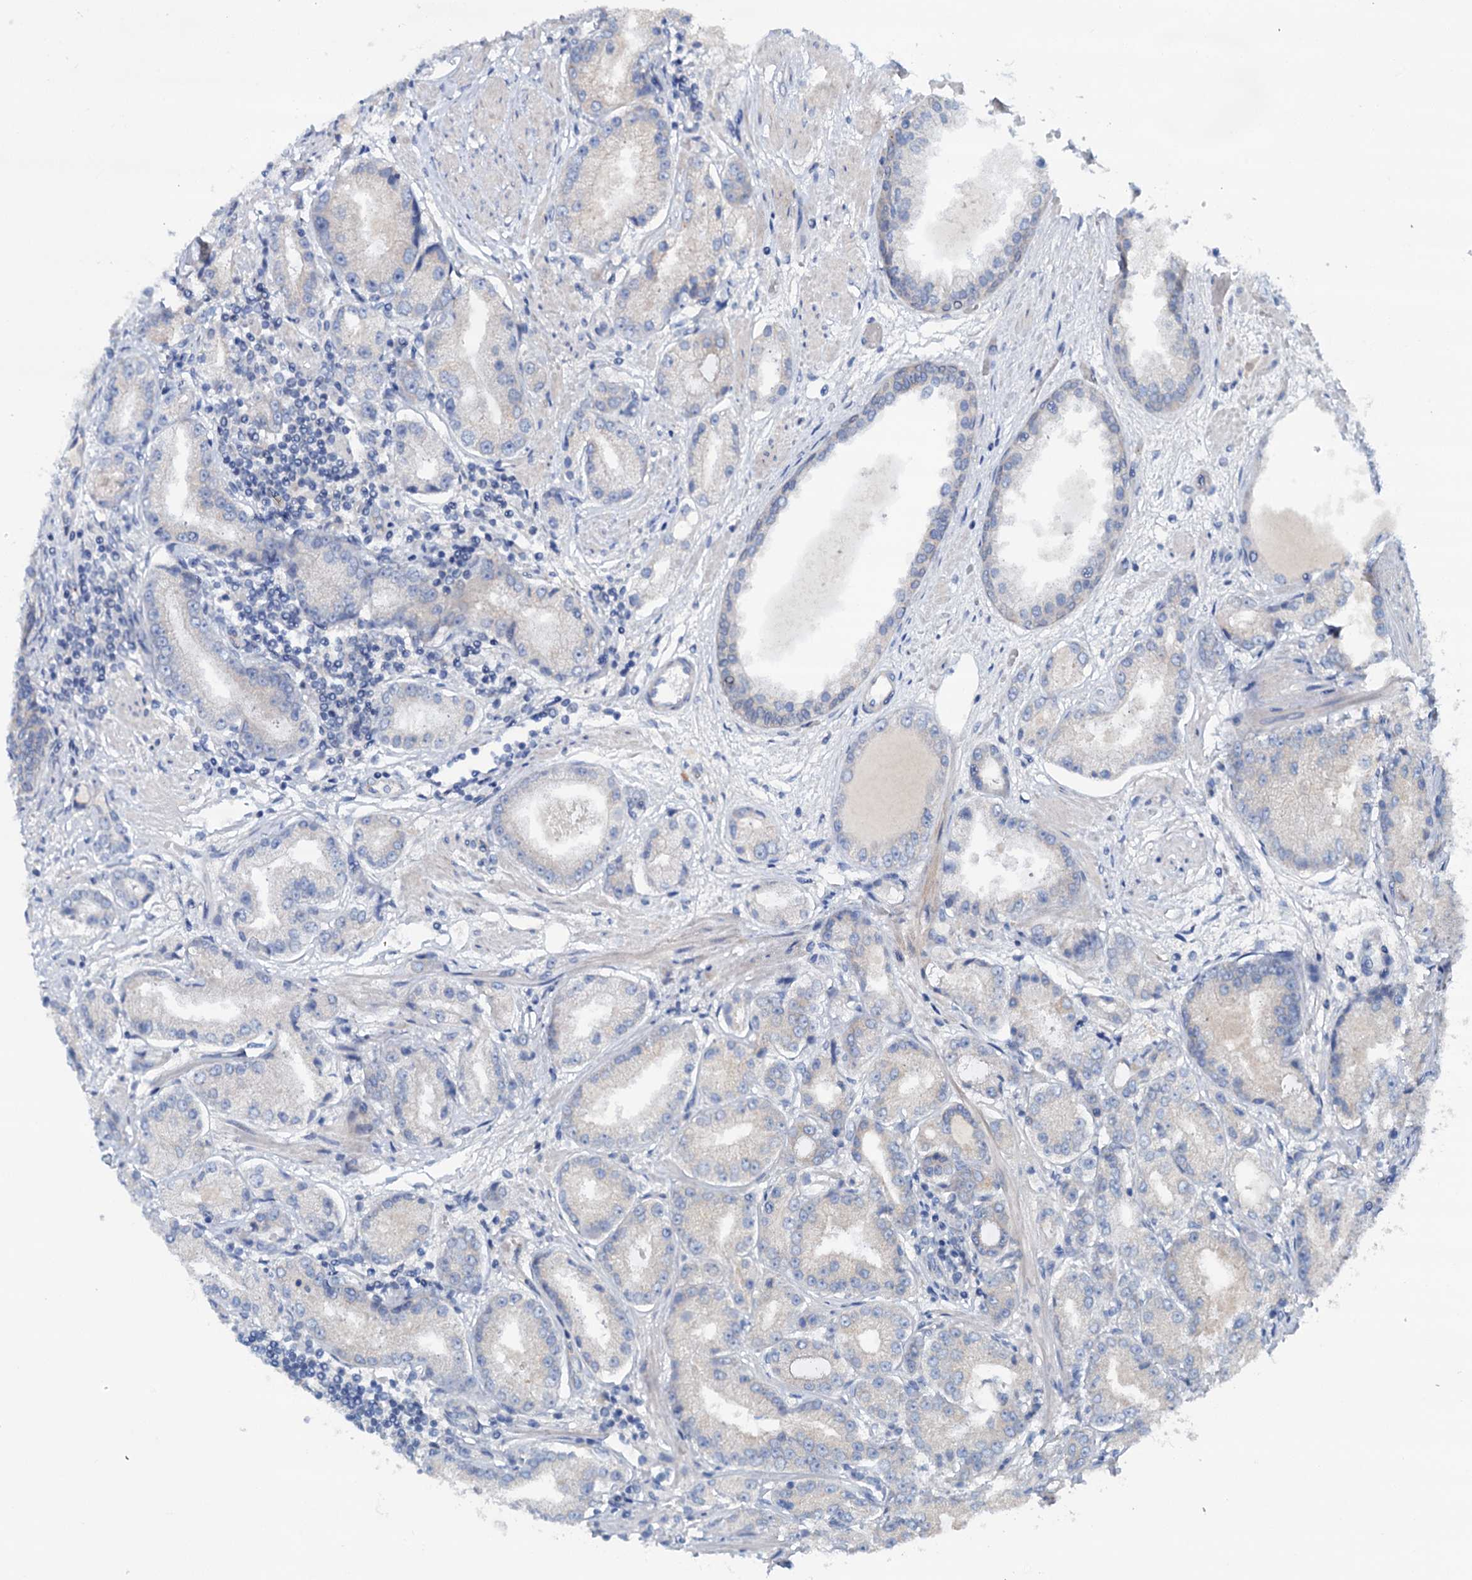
{"staining": {"intensity": "negative", "quantity": "none", "location": "none"}, "tissue": "prostate cancer", "cell_type": "Tumor cells", "image_type": "cancer", "snomed": [{"axis": "morphology", "description": "Adenocarcinoma, High grade"}, {"axis": "topography", "description": "Prostate"}], "caption": "High power microscopy micrograph of an immunohistochemistry photomicrograph of adenocarcinoma (high-grade) (prostate), revealing no significant positivity in tumor cells.", "gene": "ADGRG4", "patient": {"sex": "male", "age": 59}}